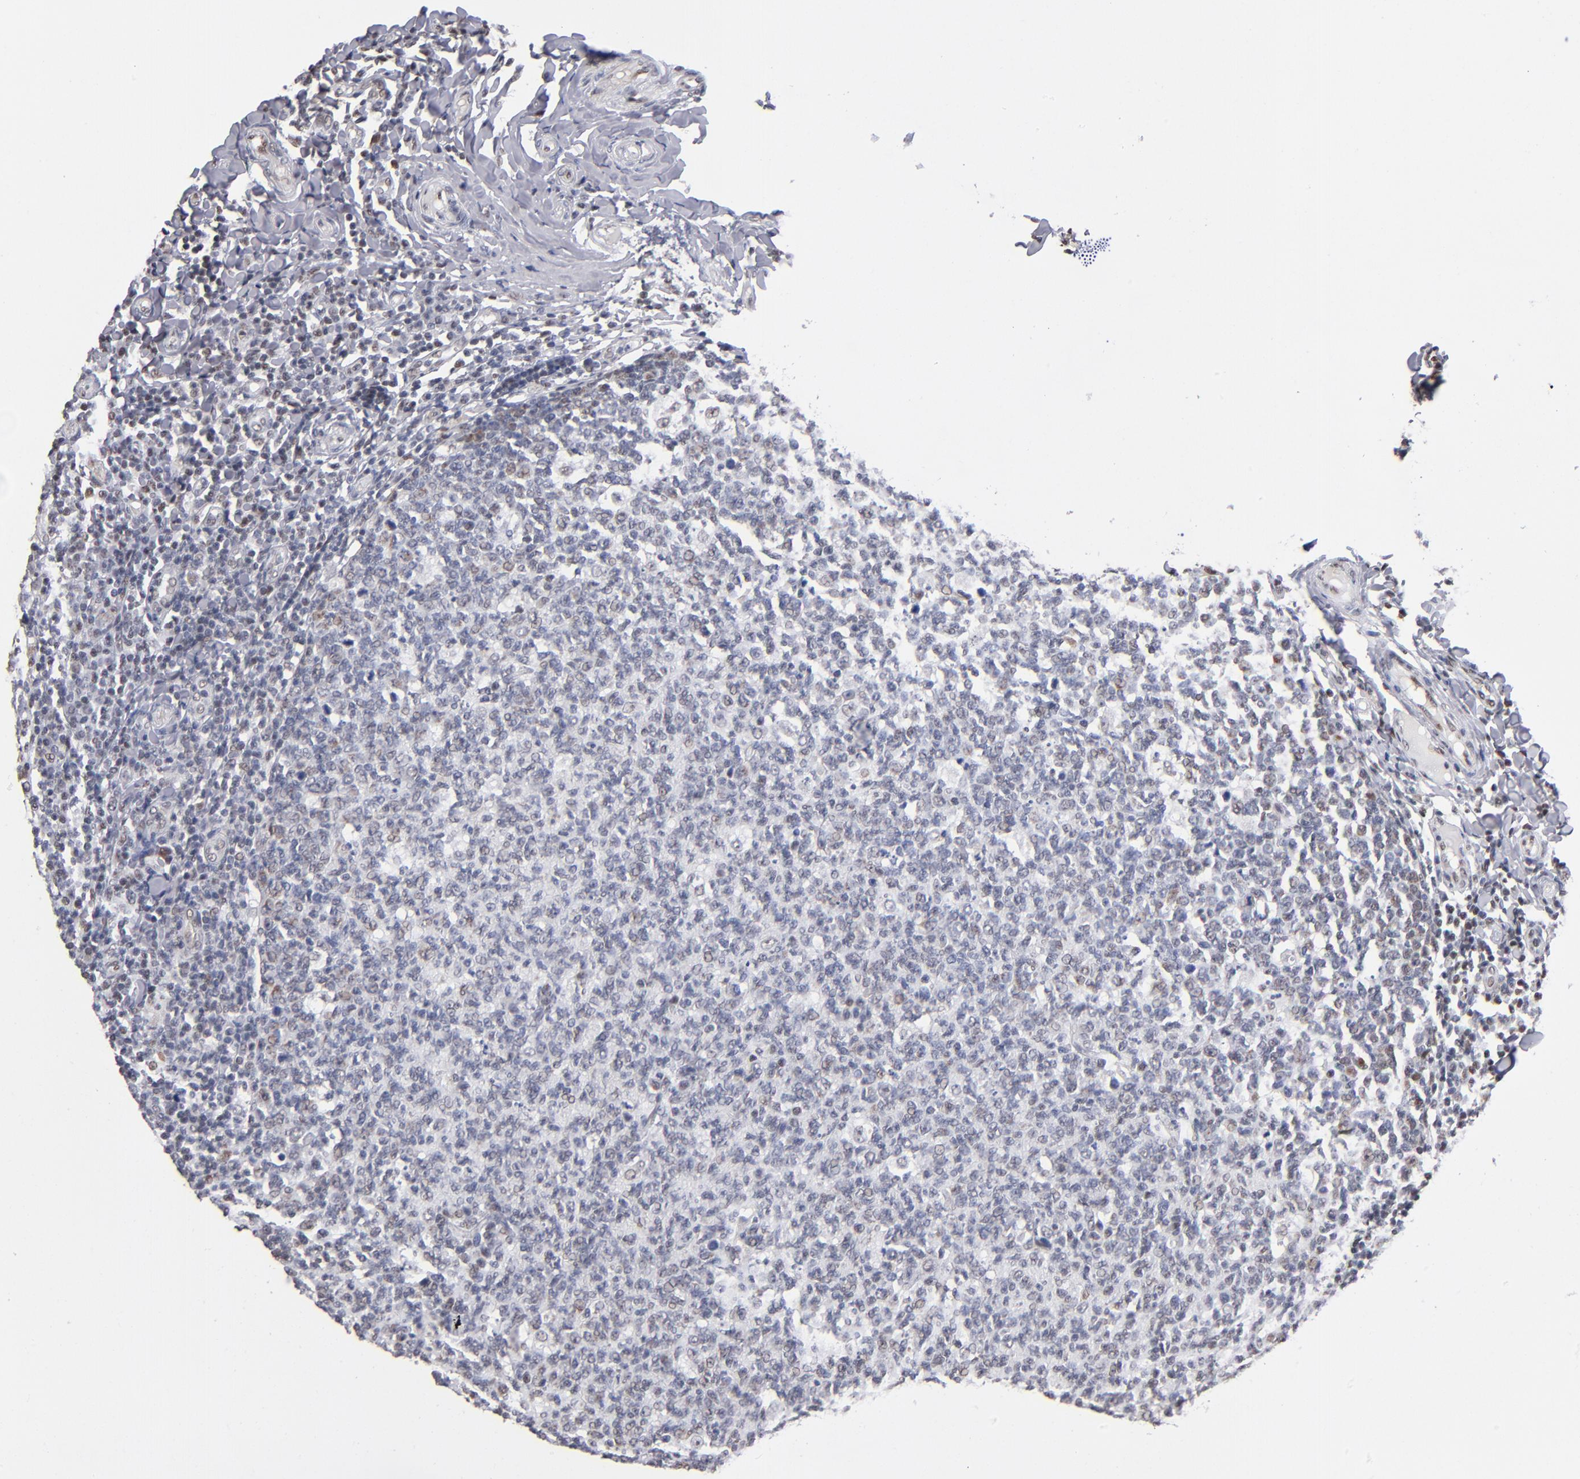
{"staining": {"intensity": "moderate", "quantity": "25%-75%", "location": "nuclear"}, "tissue": "tonsil", "cell_type": "Germinal center cells", "image_type": "normal", "snomed": [{"axis": "morphology", "description": "Normal tissue, NOS"}, {"axis": "topography", "description": "Tonsil"}], "caption": "Immunohistochemistry (IHC) histopathology image of benign tonsil stained for a protein (brown), which shows medium levels of moderate nuclear expression in approximately 25%-75% of germinal center cells.", "gene": "MN1", "patient": {"sex": "male", "age": 6}}